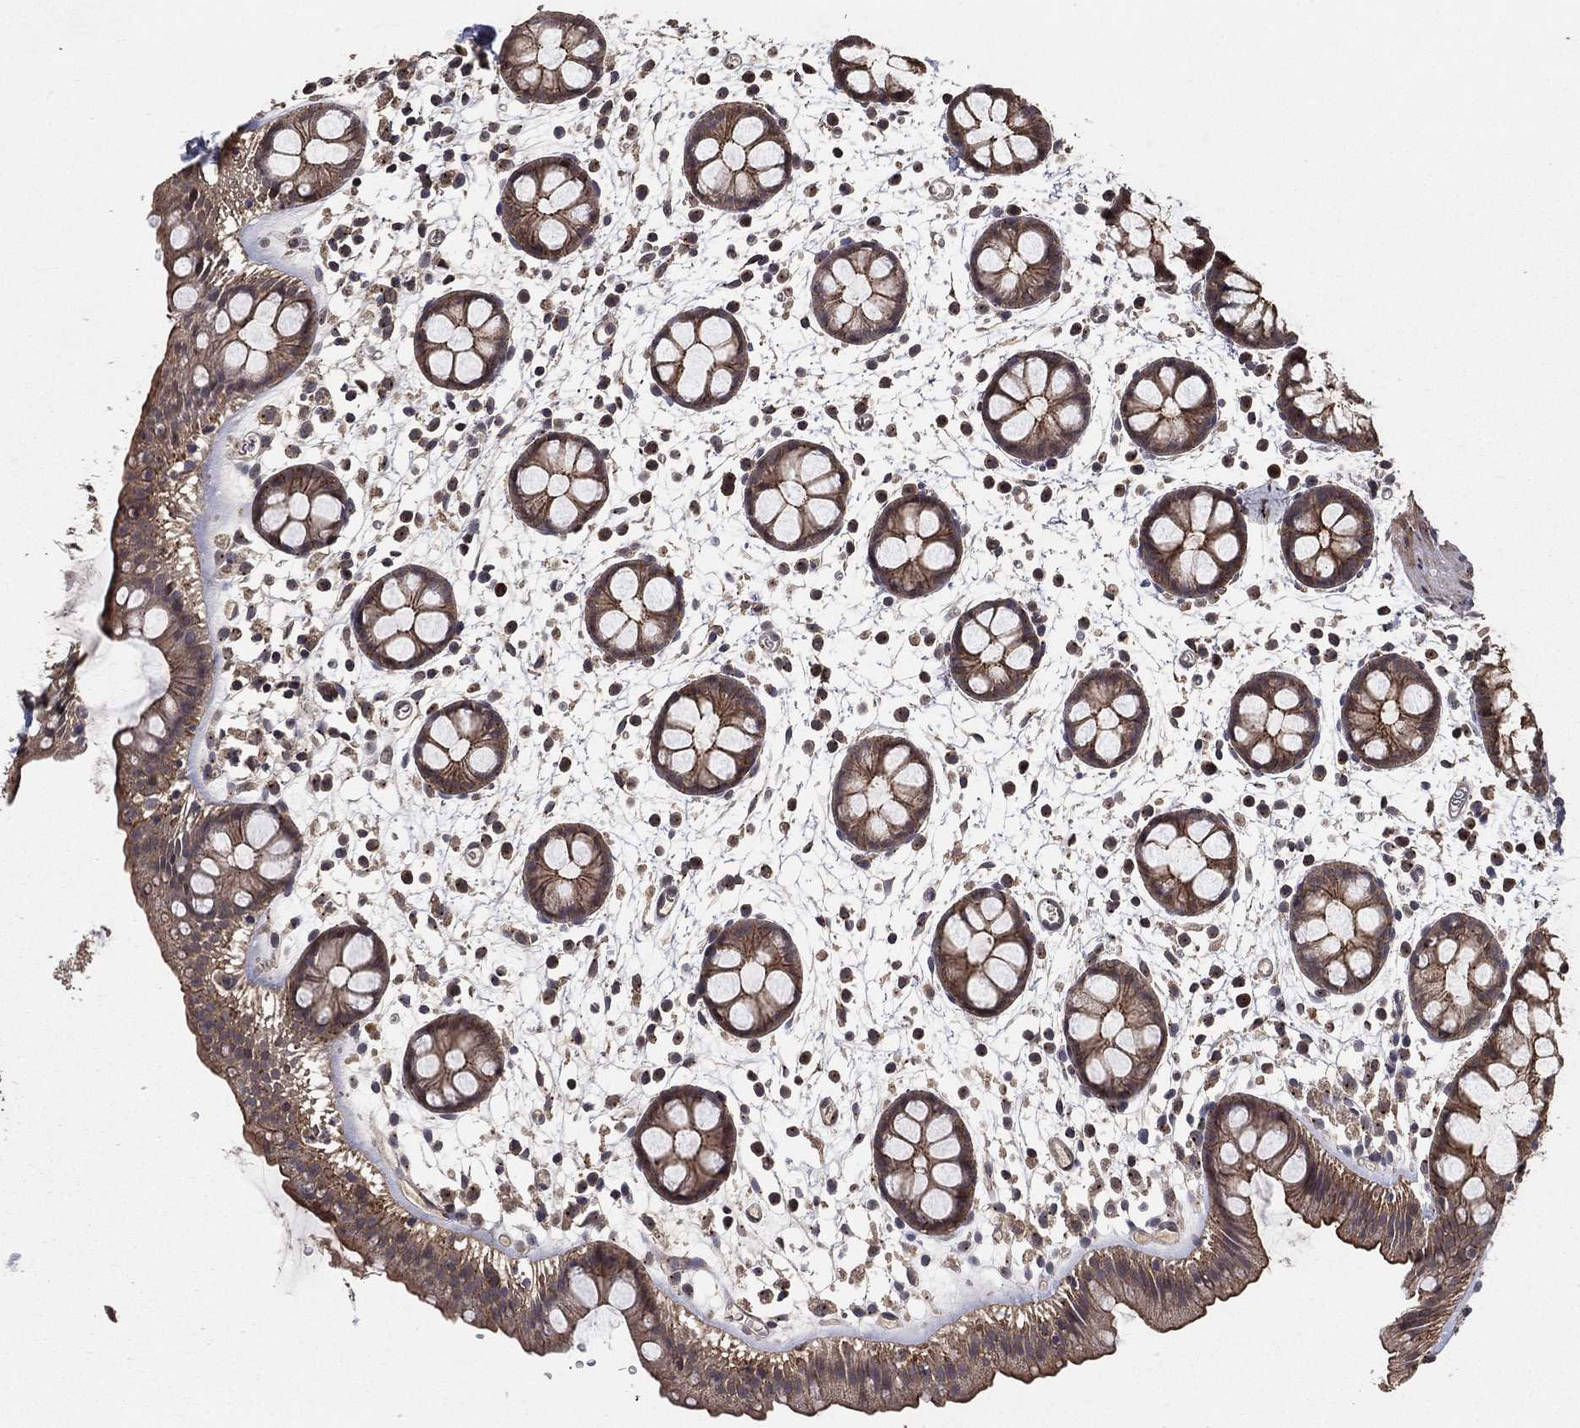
{"staining": {"intensity": "moderate", "quantity": ">75%", "location": "cytoplasmic/membranous"}, "tissue": "rectum", "cell_type": "Glandular cells", "image_type": "normal", "snomed": [{"axis": "morphology", "description": "Normal tissue, NOS"}, {"axis": "topography", "description": "Rectum"}], "caption": "Rectum stained with a brown dye displays moderate cytoplasmic/membranous positive positivity in approximately >75% of glandular cells.", "gene": "PCNT", "patient": {"sex": "male", "age": 57}}